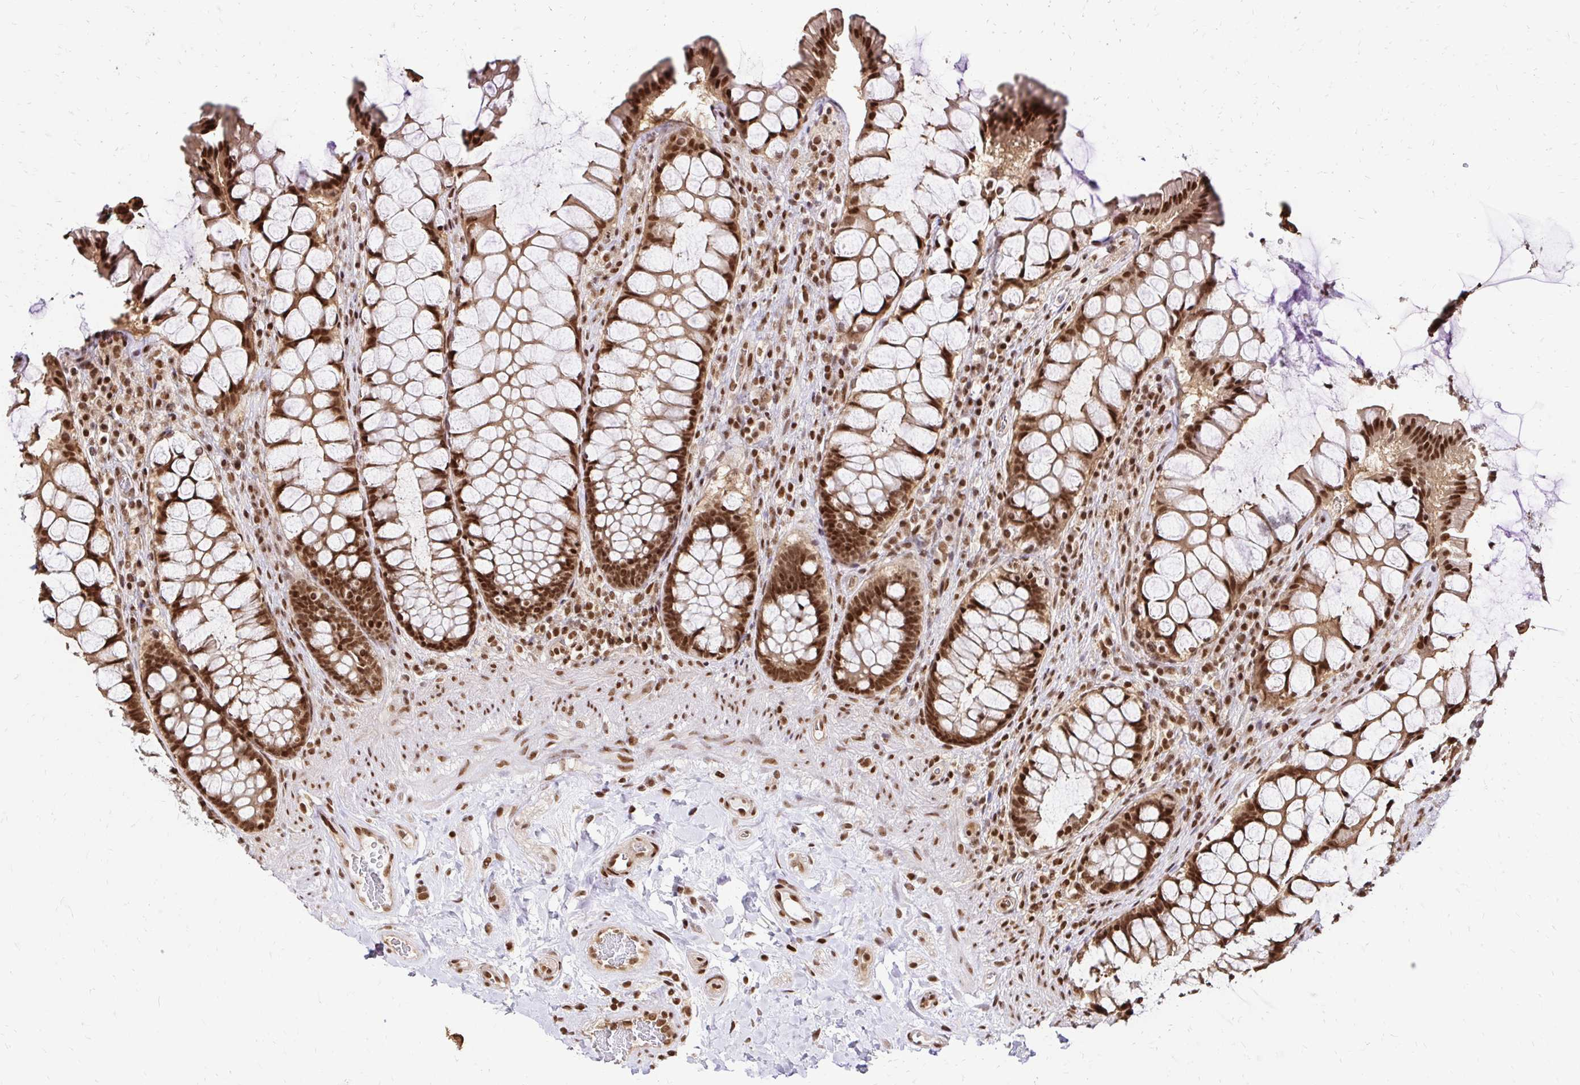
{"staining": {"intensity": "strong", "quantity": ">75%", "location": "nuclear"}, "tissue": "rectum", "cell_type": "Glandular cells", "image_type": "normal", "snomed": [{"axis": "morphology", "description": "Normal tissue, NOS"}, {"axis": "topography", "description": "Rectum"}], "caption": "Strong nuclear staining is present in about >75% of glandular cells in benign rectum.", "gene": "GLYR1", "patient": {"sex": "female", "age": 58}}